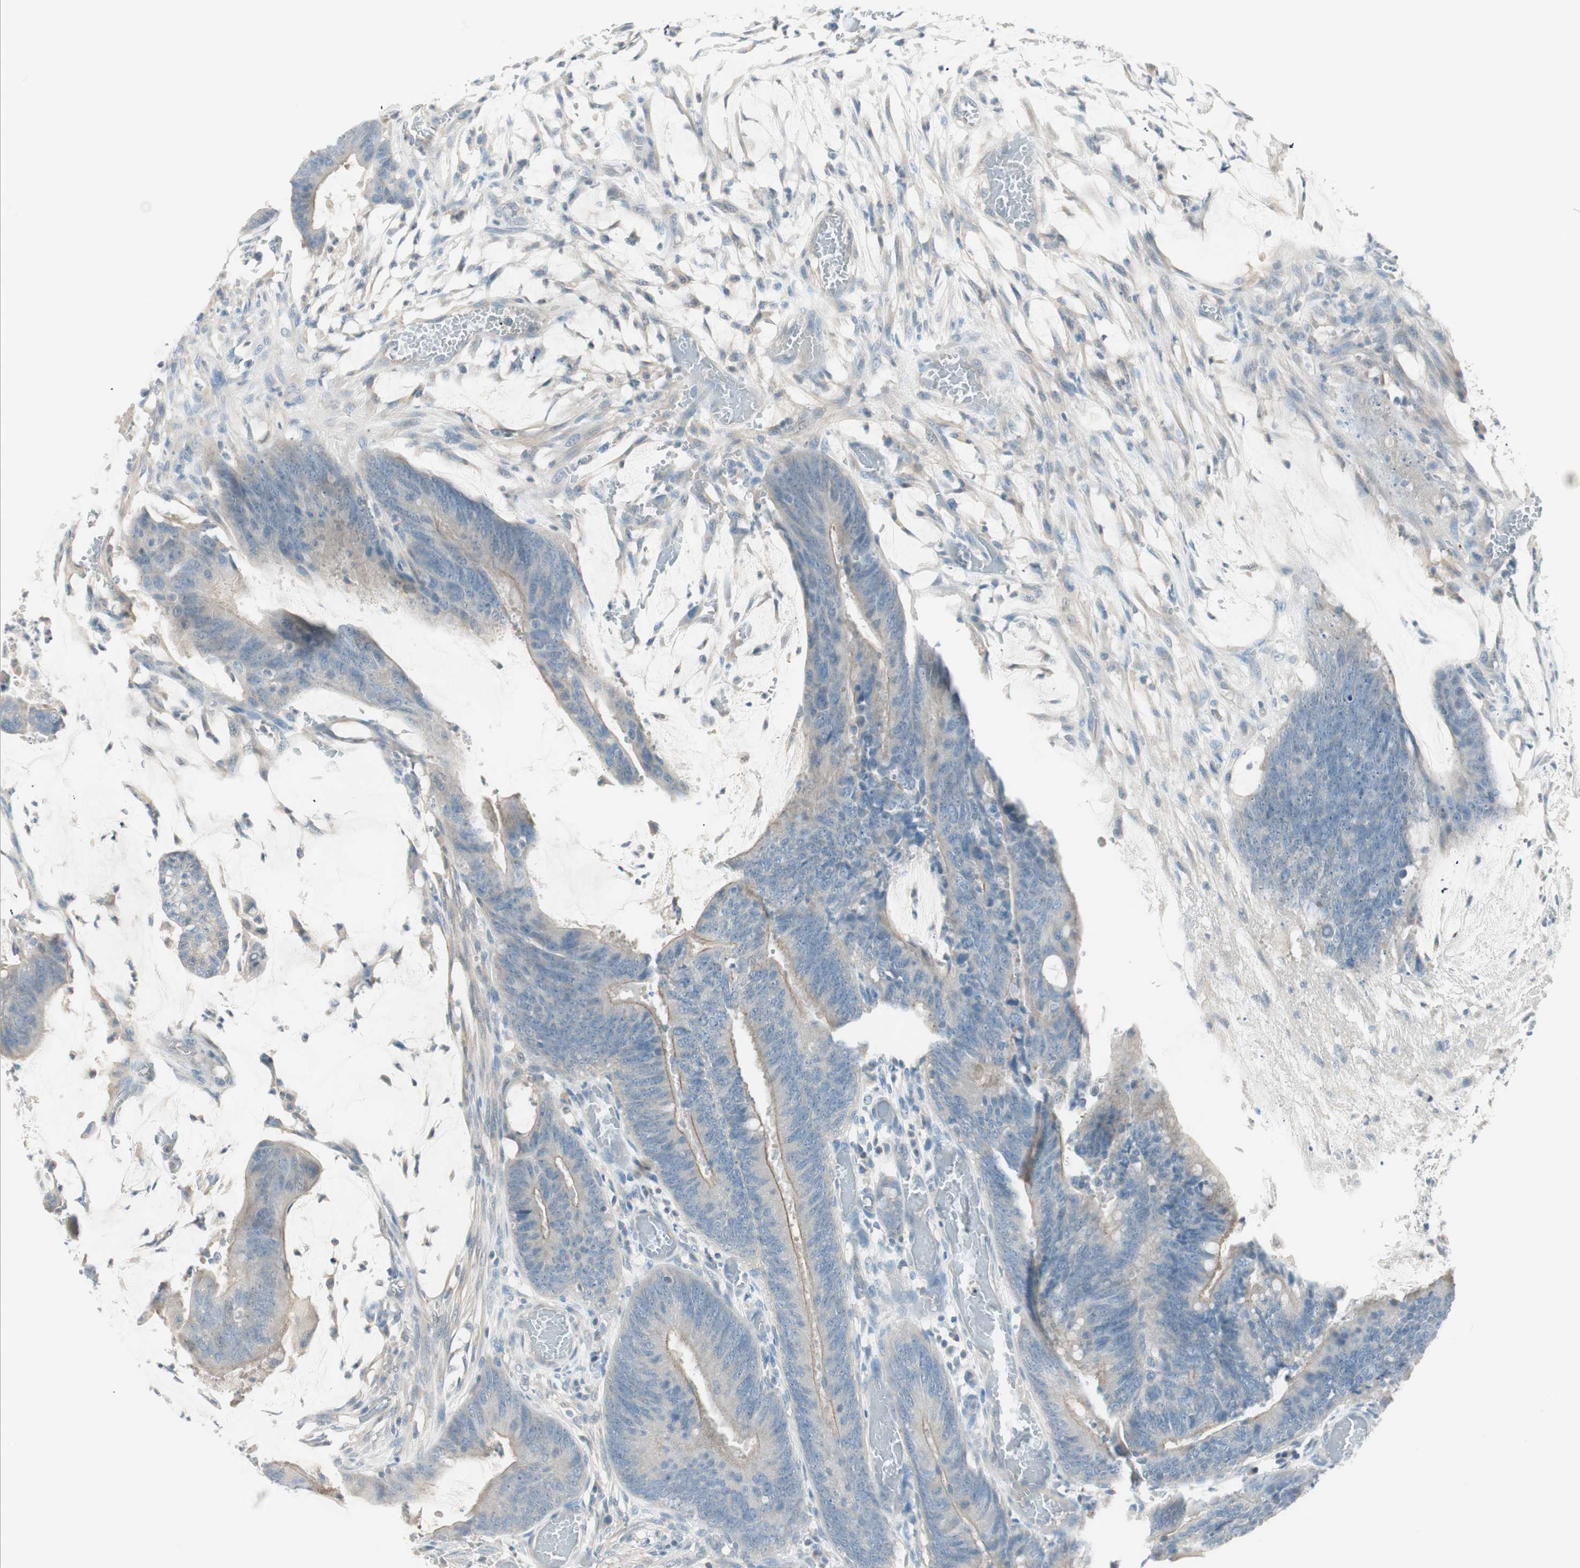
{"staining": {"intensity": "moderate", "quantity": "25%-75%", "location": "cytoplasmic/membranous"}, "tissue": "colorectal cancer", "cell_type": "Tumor cells", "image_type": "cancer", "snomed": [{"axis": "morphology", "description": "Adenocarcinoma, NOS"}, {"axis": "topography", "description": "Rectum"}], "caption": "Protein expression analysis of adenocarcinoma (colorectal) demonstrates moderate cytoplasmic/membranous staining in about 25%-75% of tumor cells.", "gene": "ITLN2", "patient": {"sex": "female", "age": 66}}